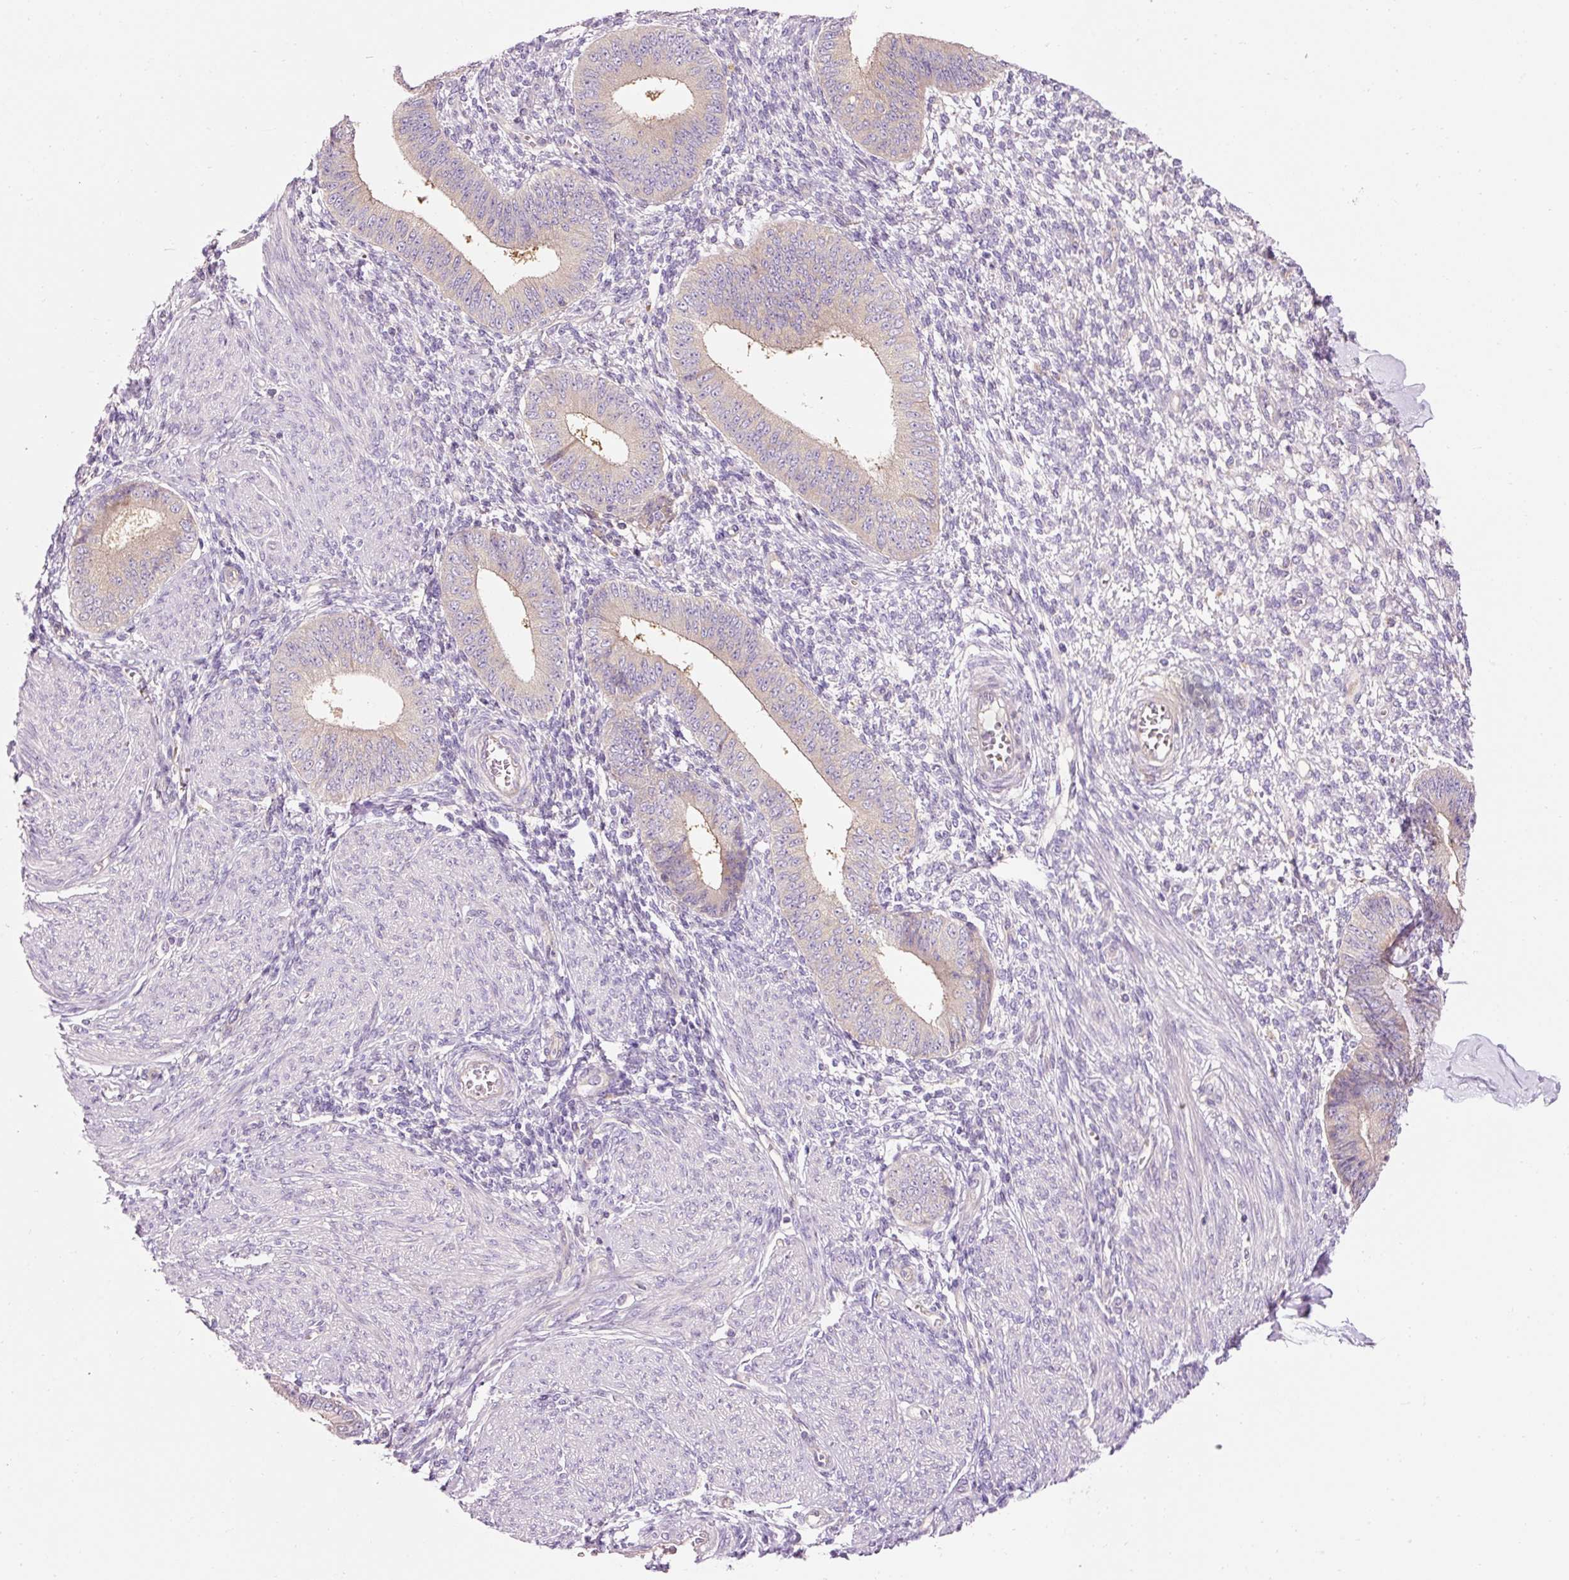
{"staining": {"intensity": "negative", "quantity": "none", "location": "none"}, "tissue": "endometrium", "cell_type": "Cells in endometrial stroma", "image_type": "normal", "snomed": [{"axis": "morphology", "description": "Normal tissue, NOS"}, {"axis": "topography", "description": "Endometrium"}], "caption": "This is an IHC photomicrograph of unremarkable endometrium. There is no staining in cells in endometrial stroma.", "gene": "NAPA", "patient": {"sex": "female", "age": 49}}